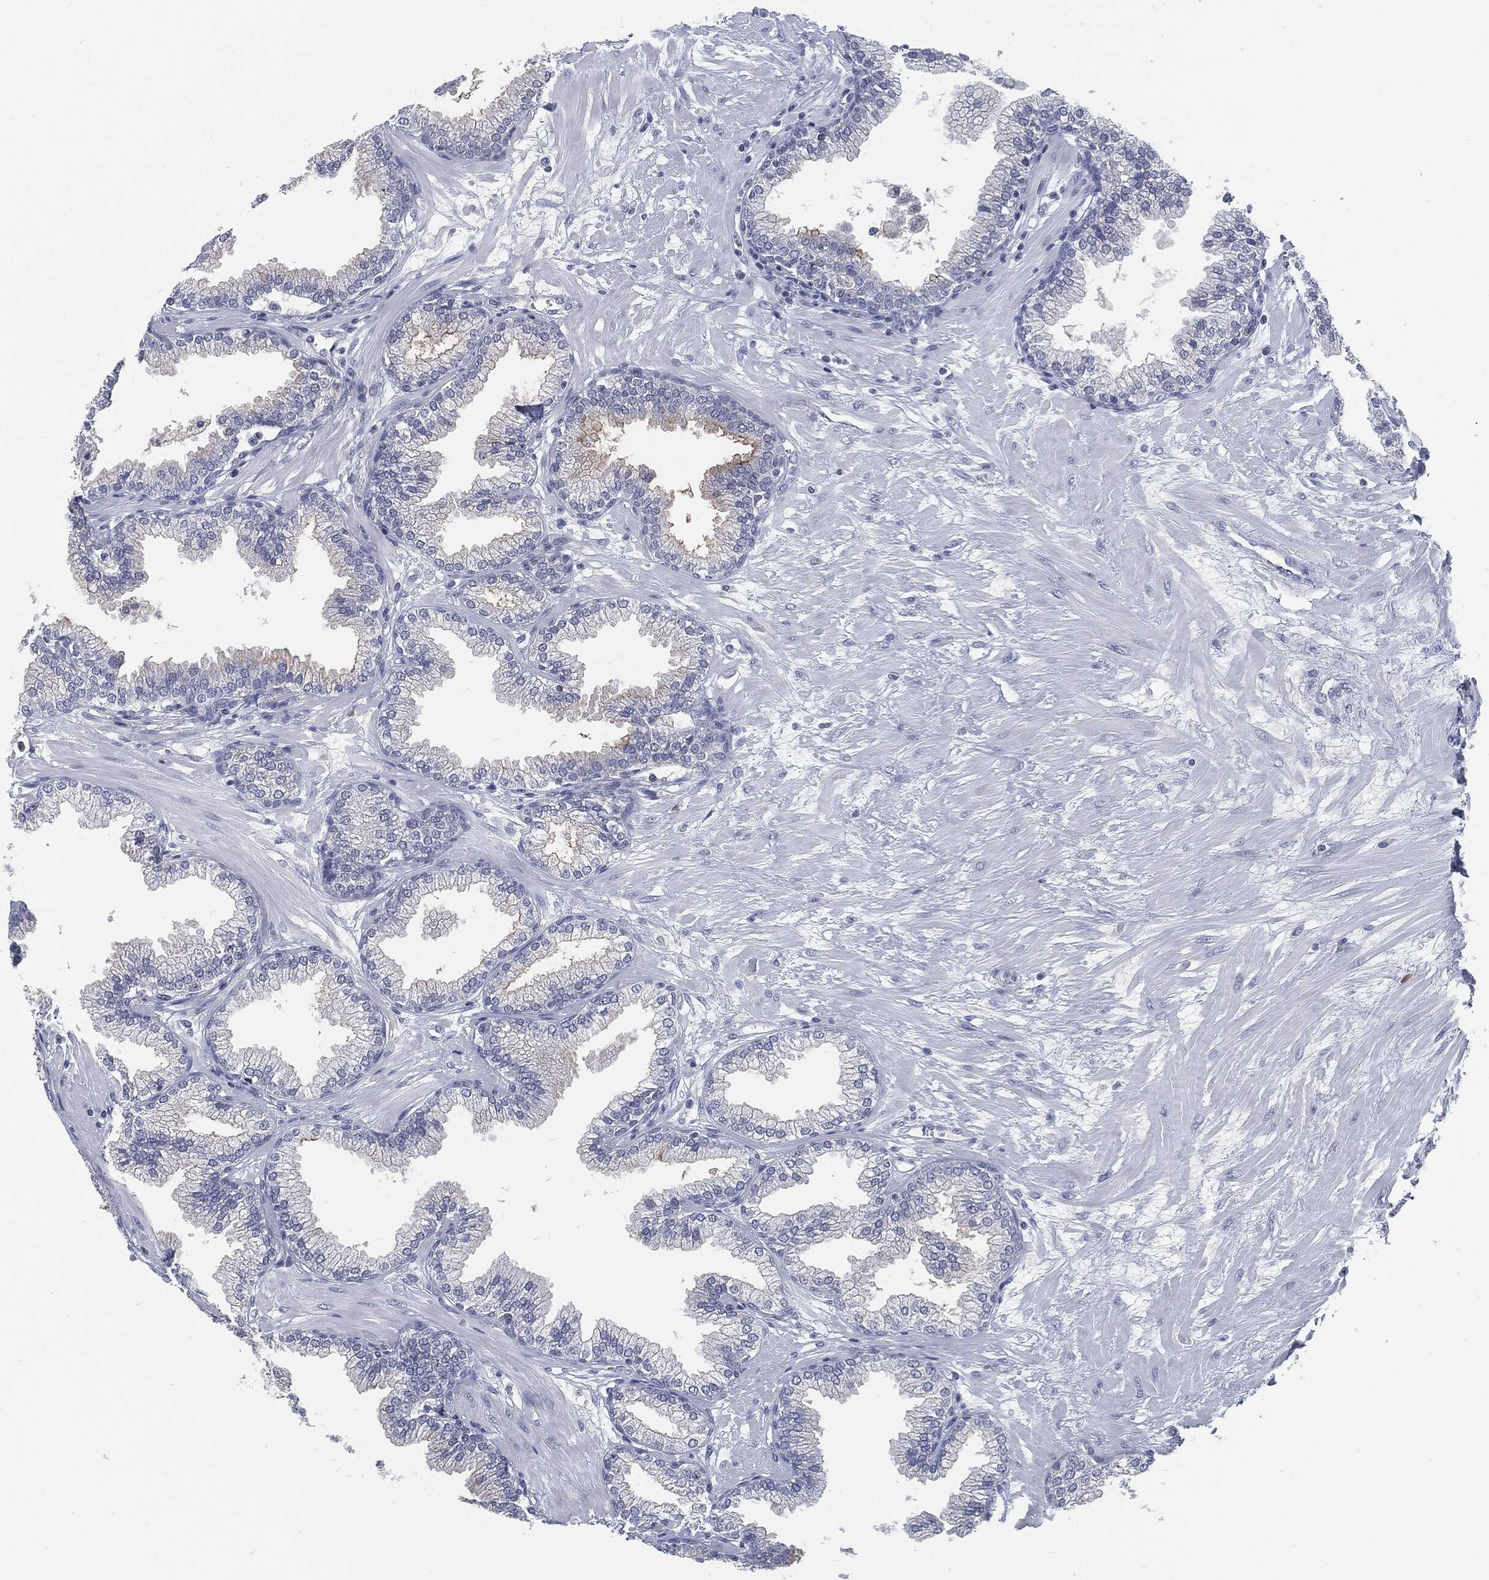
{"staining": {"intensity": "moderate", "quantity": "<25%", "location": "cytoplasmic/membranous"}, "tissue": "prostate", "cell_type": "Glandular cells", "image_type": "normal", "snomed": [{"axis": "morphology", "description": "Normal tissue, NOS"}, {"axis": "topography", "description": "Prostate"}], "caption": "Protein expression analysis of benign prostate displays moderate cytoplasmic/membranous staining in about <25% of glandular cells.", "gene": "PROM1", "patient": {"sex": "male", "age": 64}}